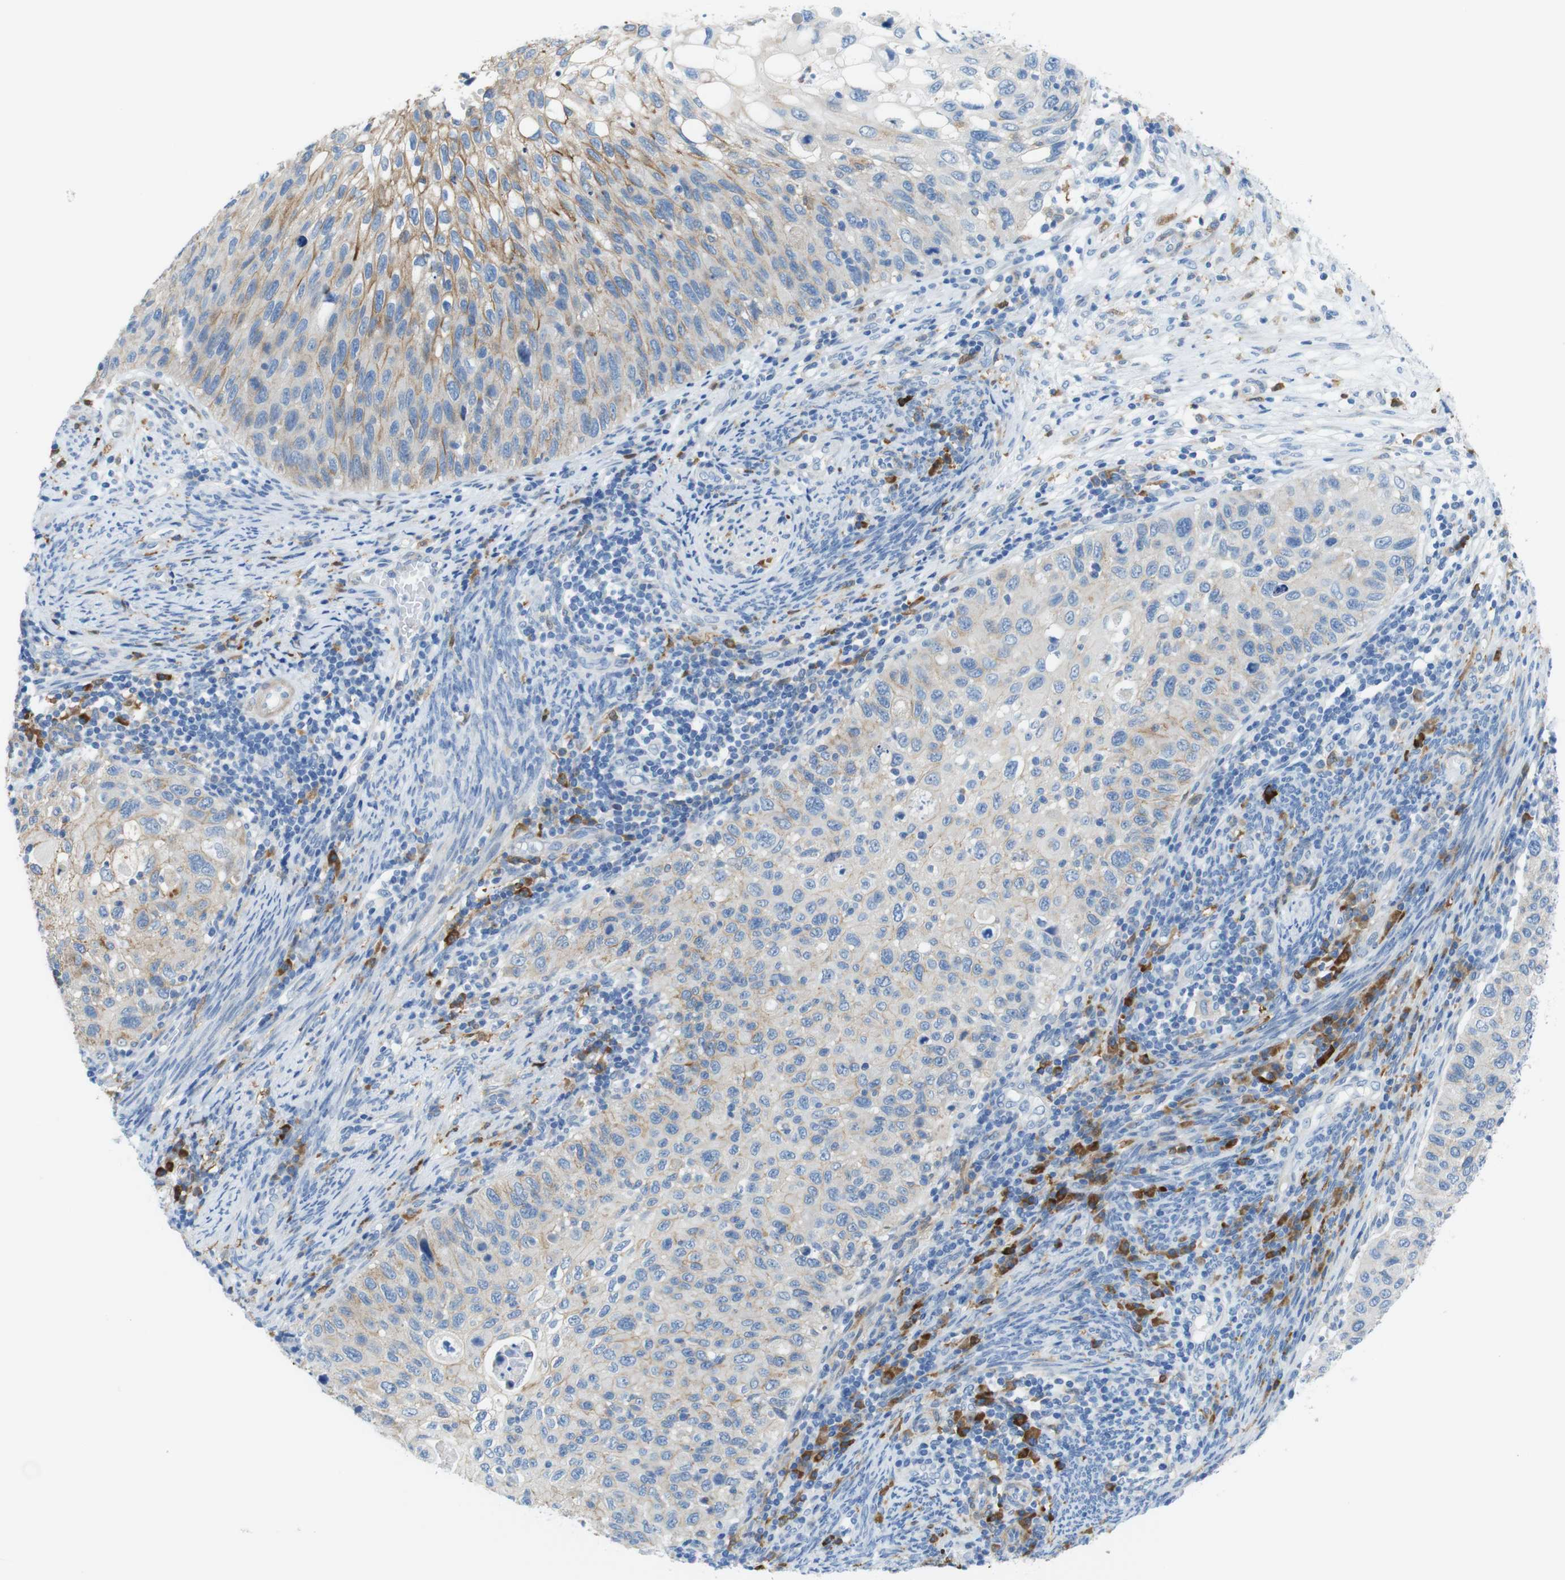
{"staining": {"intensity": "moderate", "quantity": "<25%", "location": "cytoplasmic/membranous"}, "tissue": "cervical cancer", "cell_type": "Tumor cells", "image_type": "cancer", "snomed": [{"axis": "morphology", "description": "Squamous cell carcinoma, NOS"}, {"axis": "topography", "description": "Cervix"}], "caption": "Protein staining reveals moderate cytoplasmic/membranous staining in approximately <25% of tumor cells in squamous cell carcinoma (cervical).", "gene": "CLMN", "patient": {"sex": "female", "age": 70}}